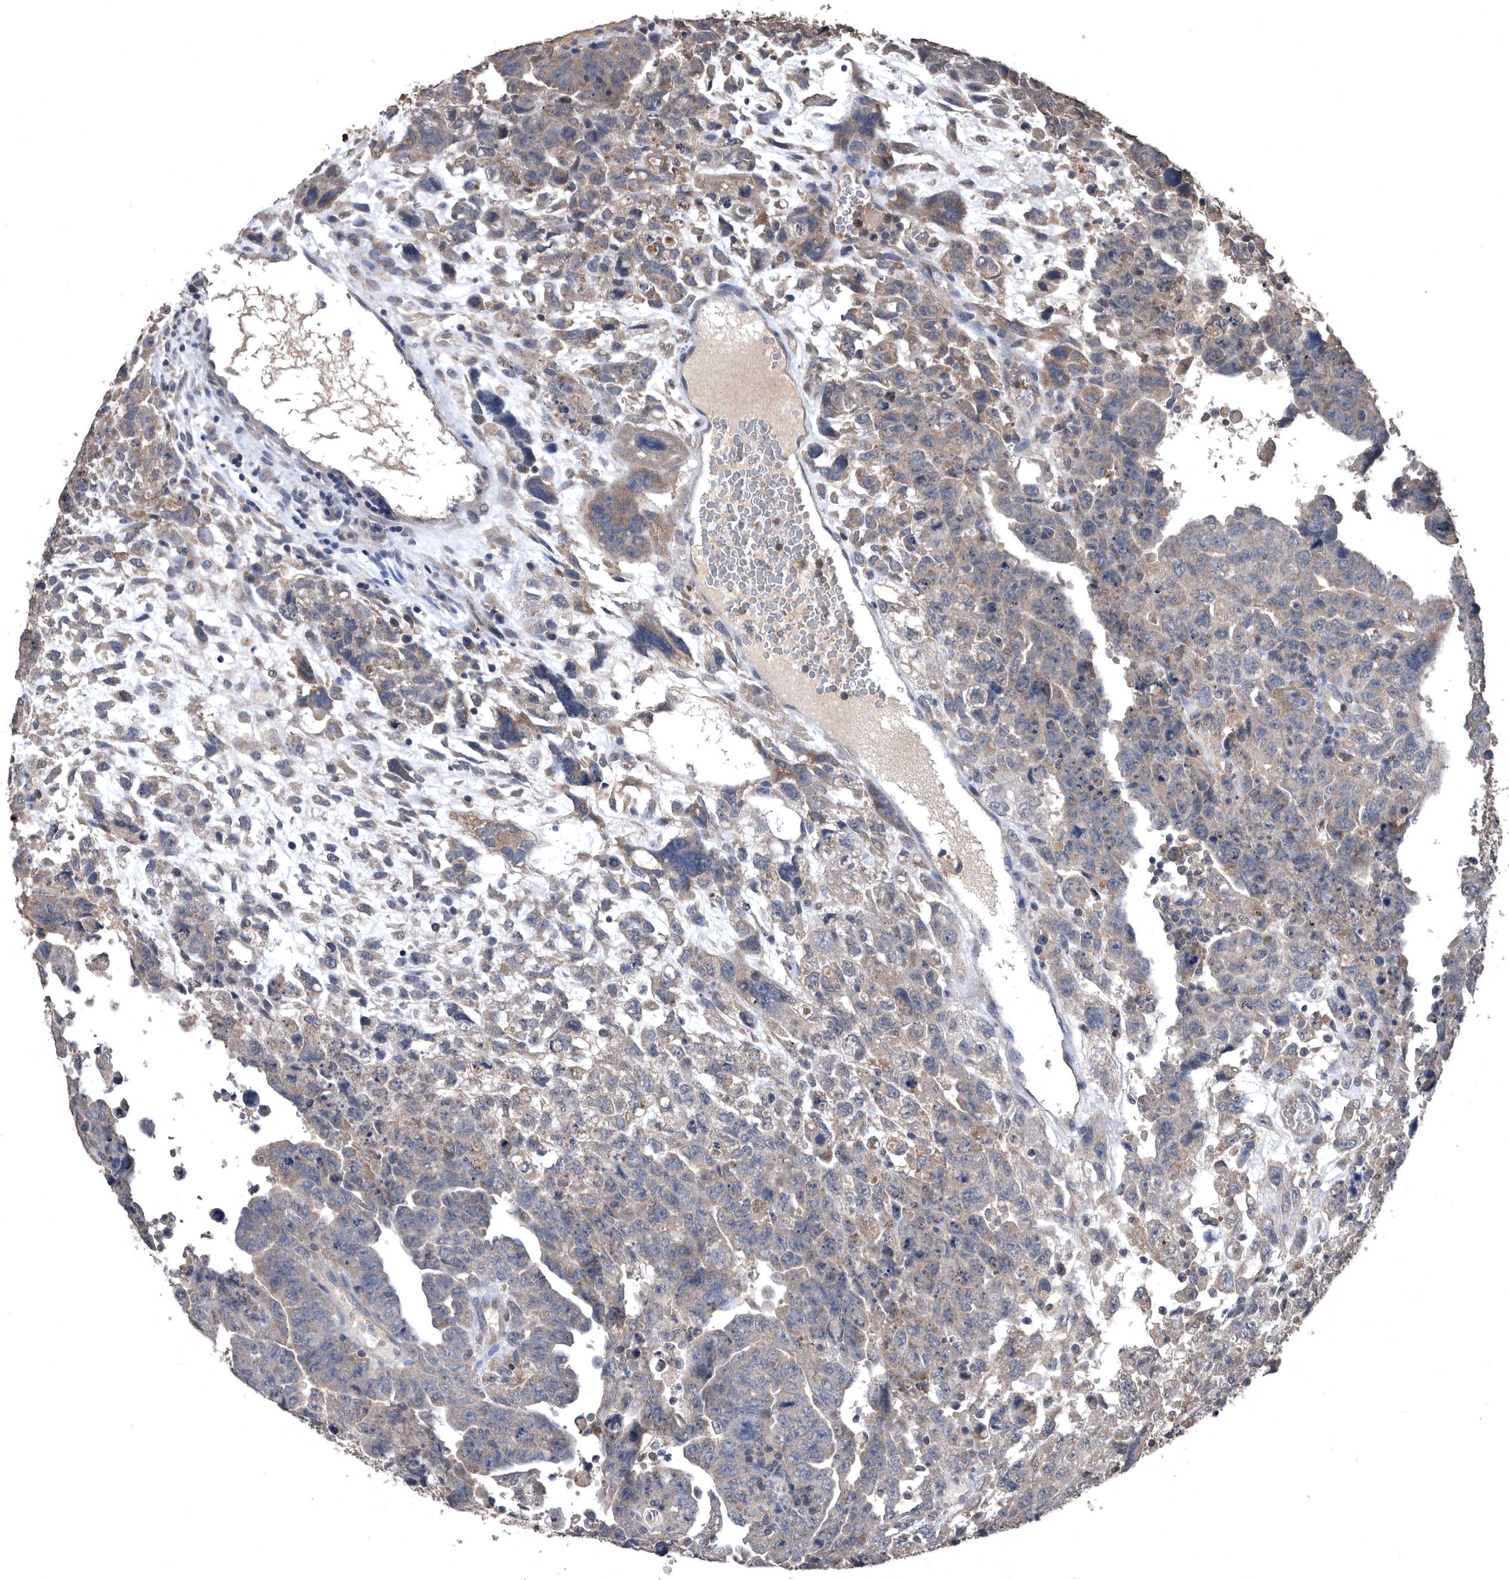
{"staining": {"intensity": "weak", "quantity": "<25%", "location": "cytoplasmic/membranous"}, "tissue": "testis cancer", "cell_type": "Tumor cells", "image_type": "cancer", "snomed": [{"axis": "morphology", "description": "Carcinoma, Embryonal, NOS"}, {"axis": "topography", "description": "Testis"}], "caption": "This is an immunohistochemistry histopathology image of human testis cancer. There is no expression in tumor cells.", "gene": "NRBP1", "patient": {"sex": "male", "age": 28}}